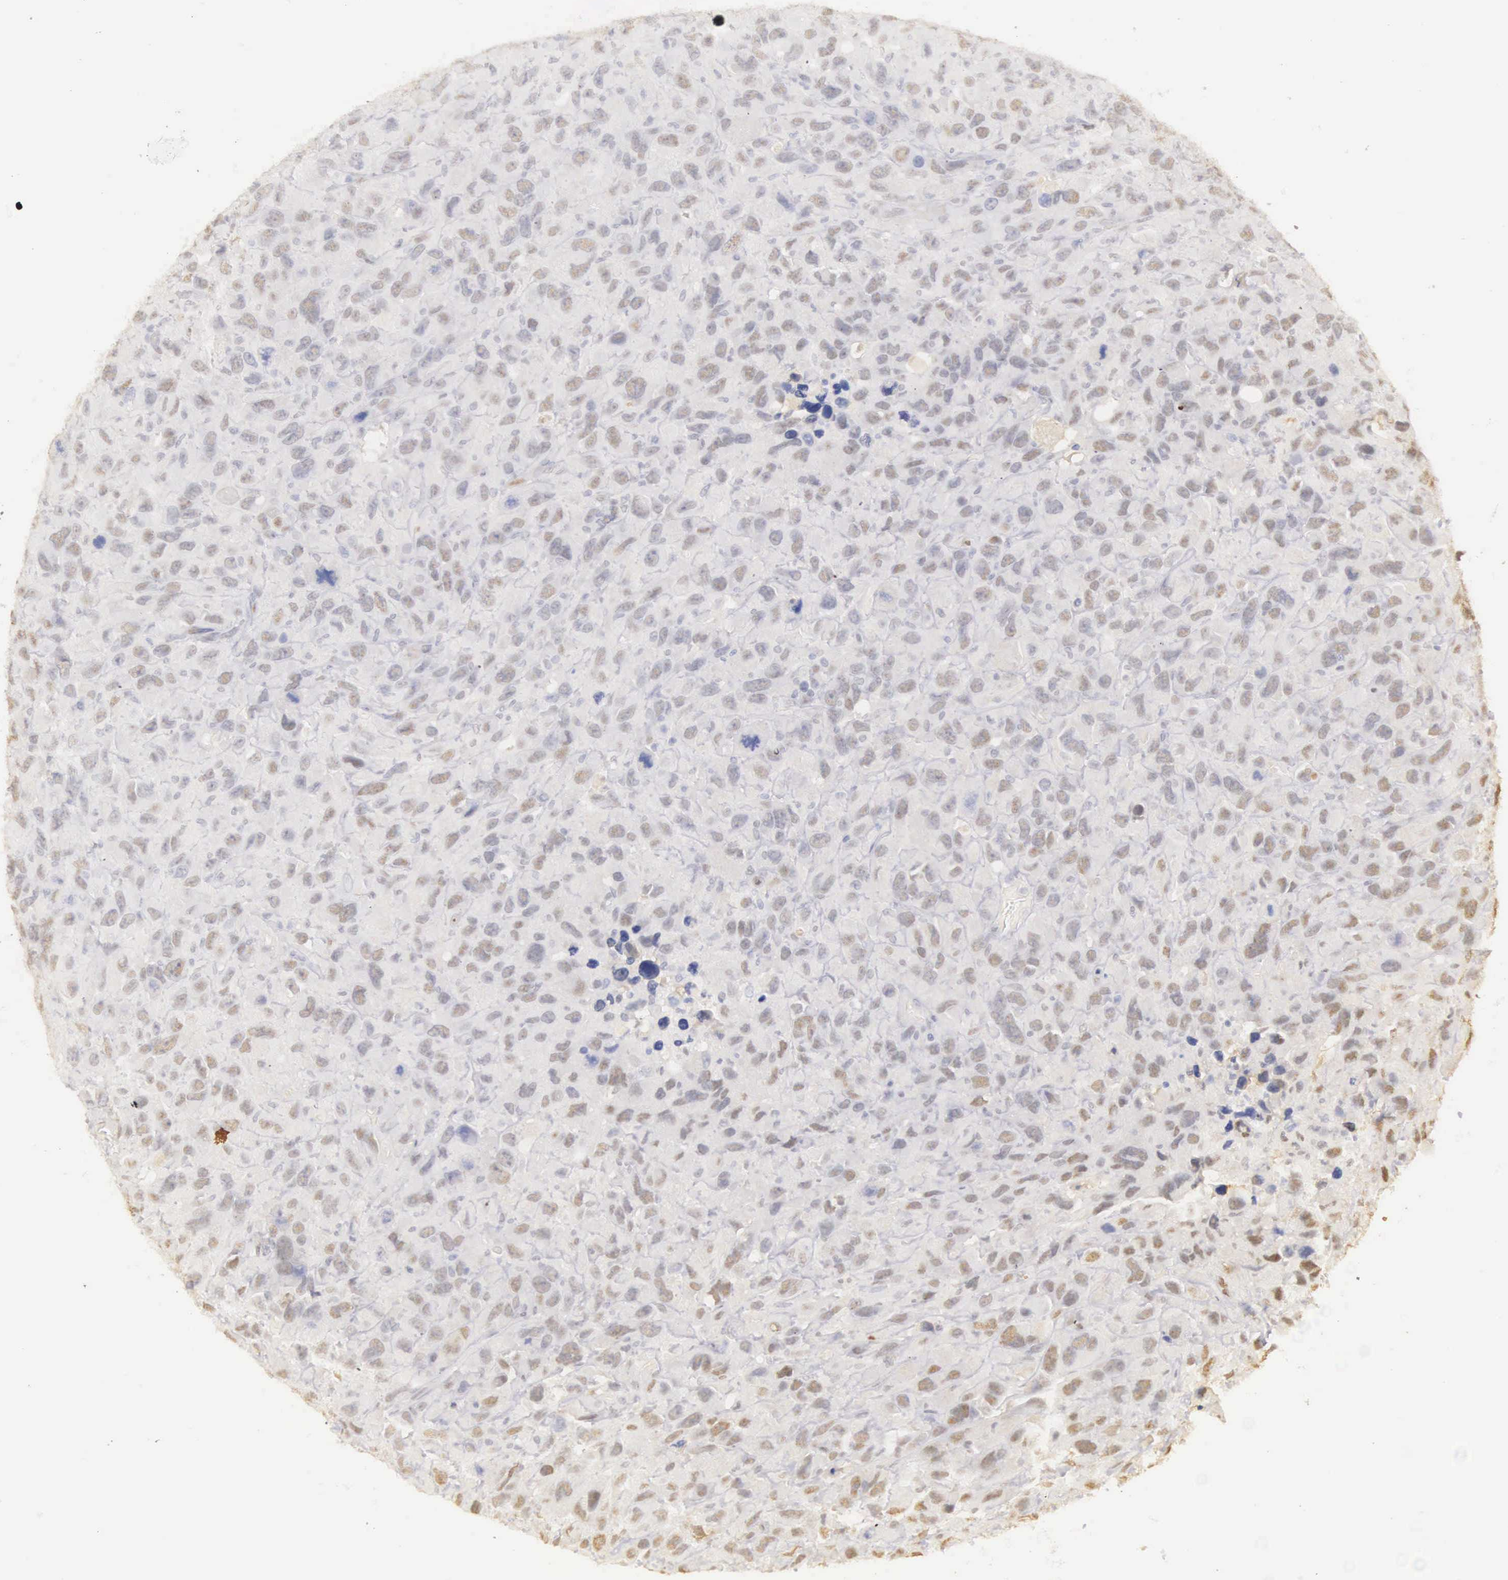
{"staining": {"intensity": "weak", "quantity": "<25%", "location": "nuclear"}, "tissue": "renal cancer", "cell_type": "Tumor cells", "image_type": "cancer", "snomed": [{"axis": "morphology", "description": "Adenocarcinoma, NOS"}, {"axis": "topography", "description": "Kidney"}], "caption": "Immunohistochemical staining of human renal cancer shows no significant positivity in tumor cells.", "gene": "UBA1", "patient": {"sex": "male", "age": 79}}